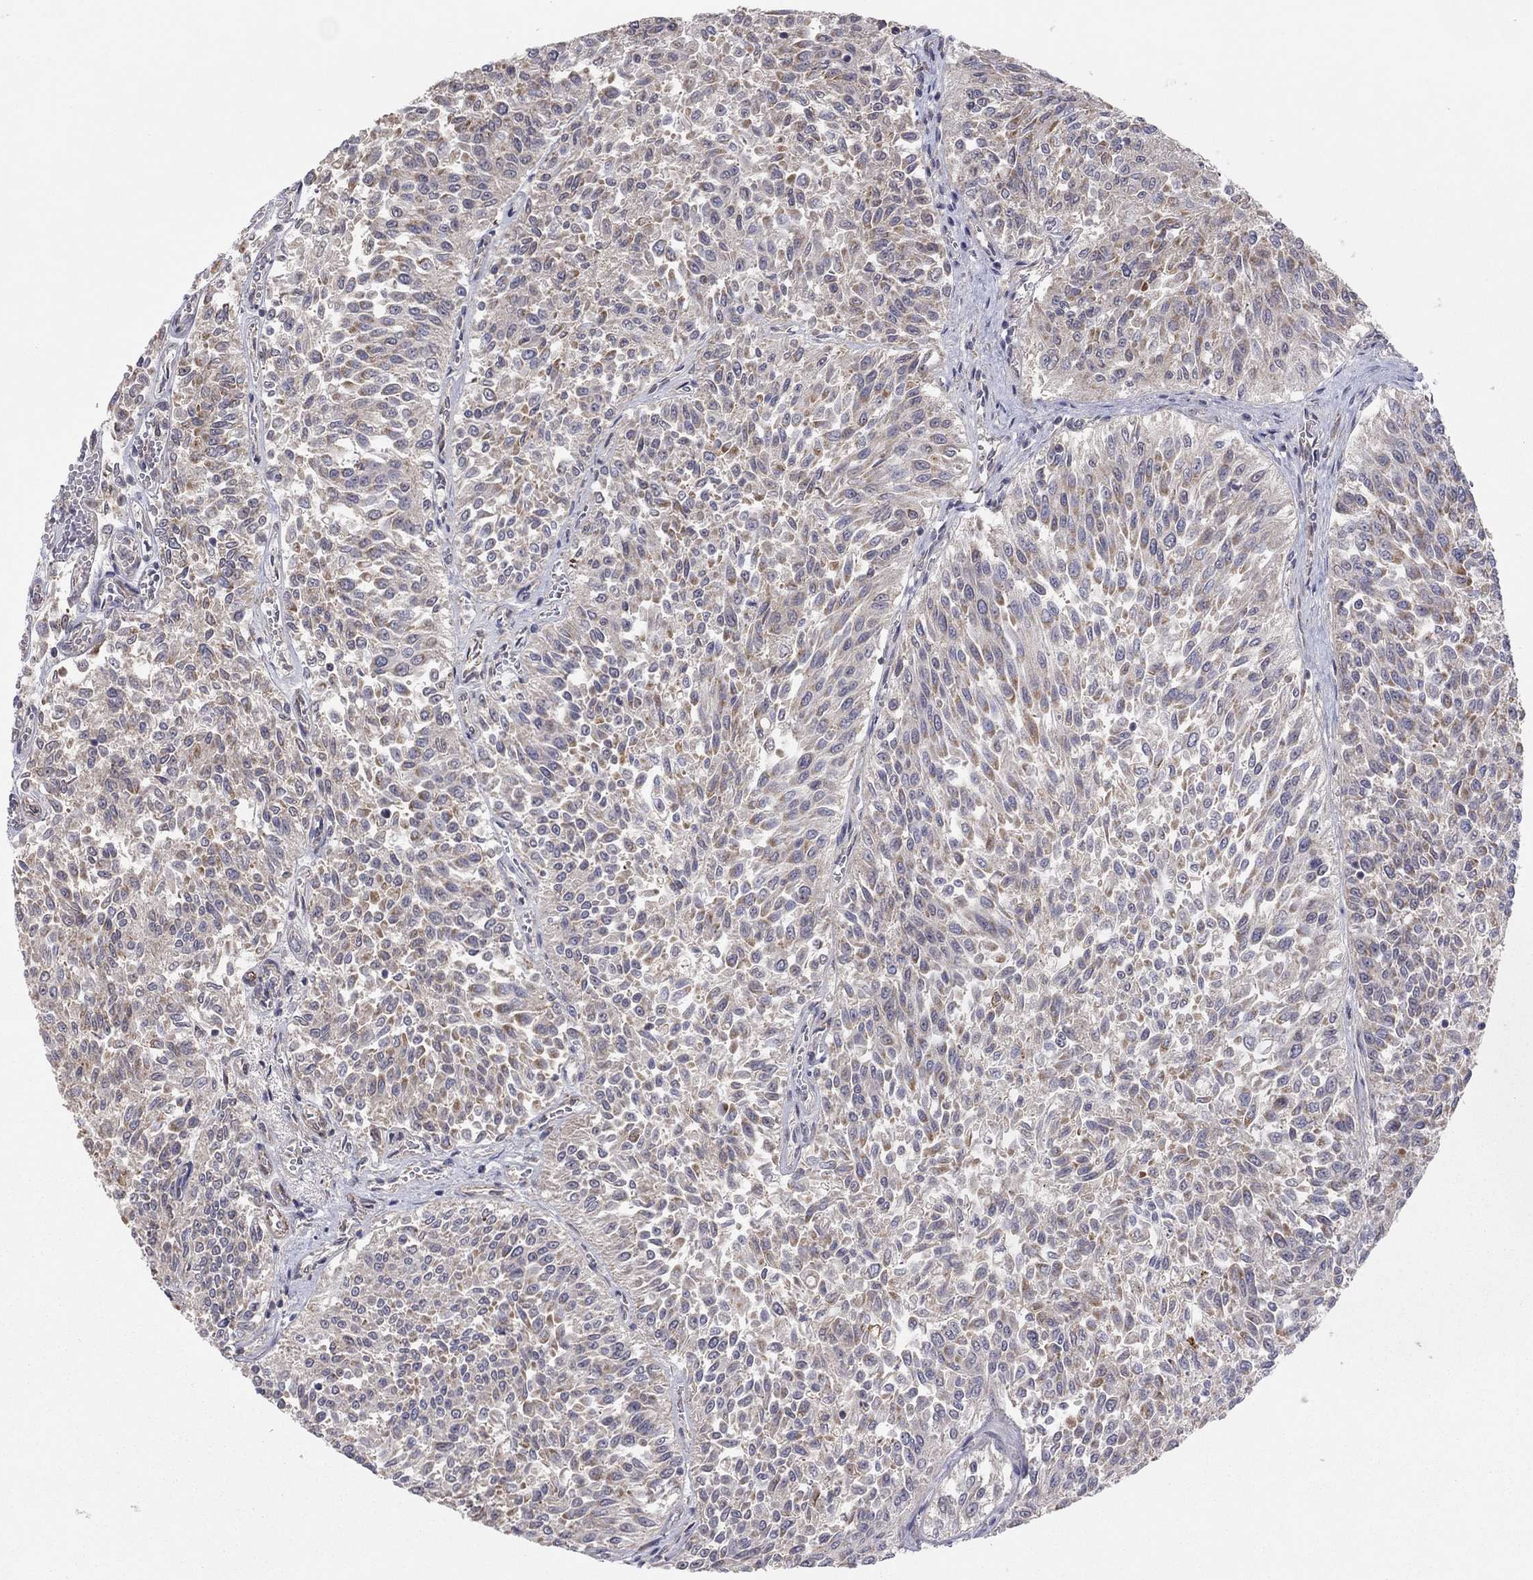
{"staining": {"intensity": "weak", "quantity": "25%-75%", "location": "cytoplasmic/membranous"}, "tissue": "urothelial cancer", "cell_type": "Tumor cells", "image_type": "cancer", "snomed": [{"axis": "morphology", "description": "Urothelial carcinoma, Low grade"}, {"axis": "topography", "description": "Urinary bladder"}], "caption": "A brown stain highlights weak cytoplasmic/membranous staining of a protein in human urothelial carcinoma (low-grade) tumor cells.", "gene": "CRACDL", "patient": {"sex": "male", "age": 78}}